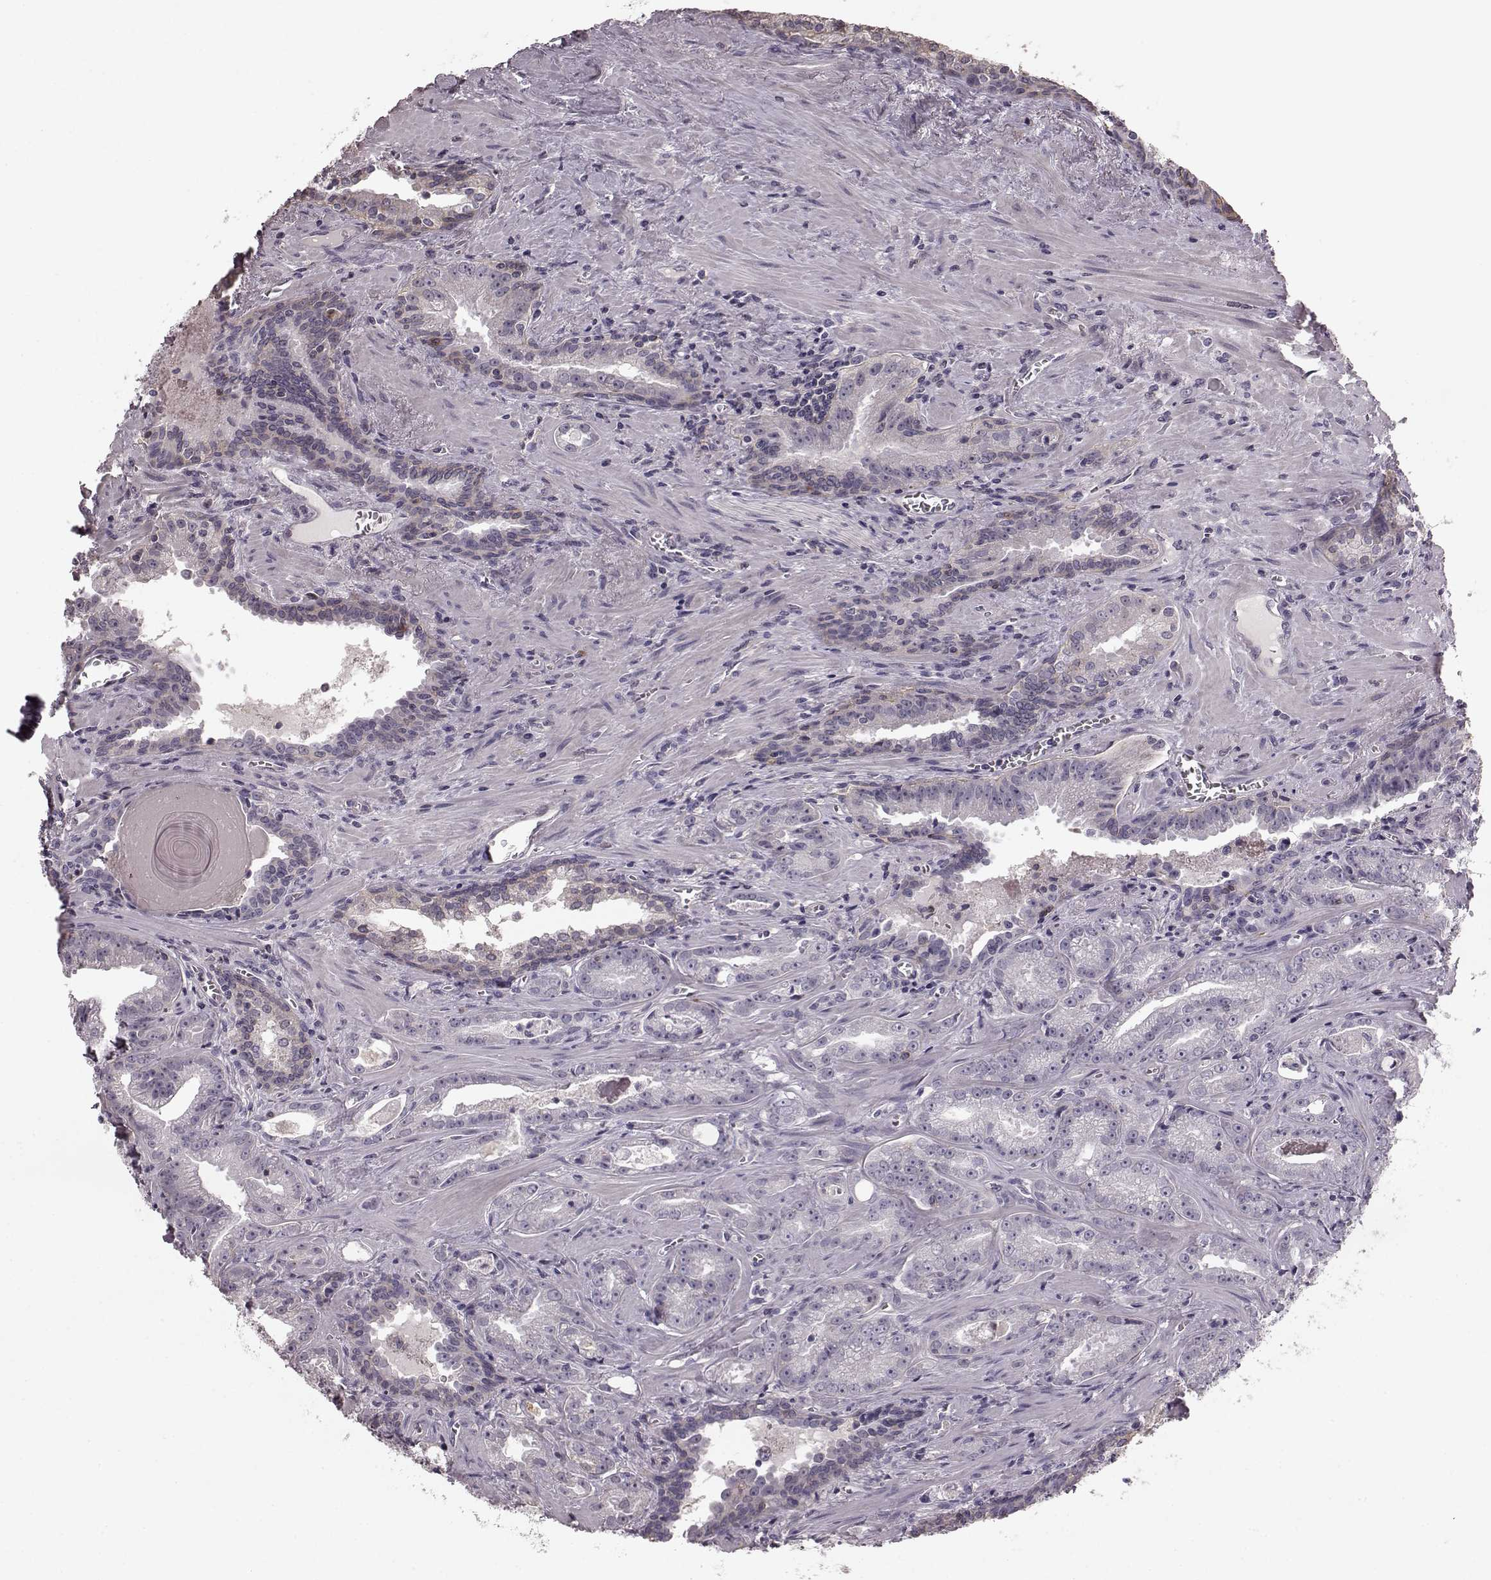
{"staining": {"intensity": "negative", "quantity": "none", "location": "none"}, "tissue": "prostate cancer", "cell_type": "Tumor cells", "image_type": "cancer", "snomed": [{"axis": "morphology", "description": "Adenocarcinoma, High grade"}, {"axis": "topography", "description": "Prostate"}], "caption": "The histopathology image displays no staining of tumor cells in prostate cancer (high-grade adenocarcinoma). The staining was performed using DAB to visualize the protein expression in brown, while the nuclei were stained in blue with hematoxylin (Magnification: 20x).", "gene": "PDCD1", "patient": {"sex": "male", "age": 68}}